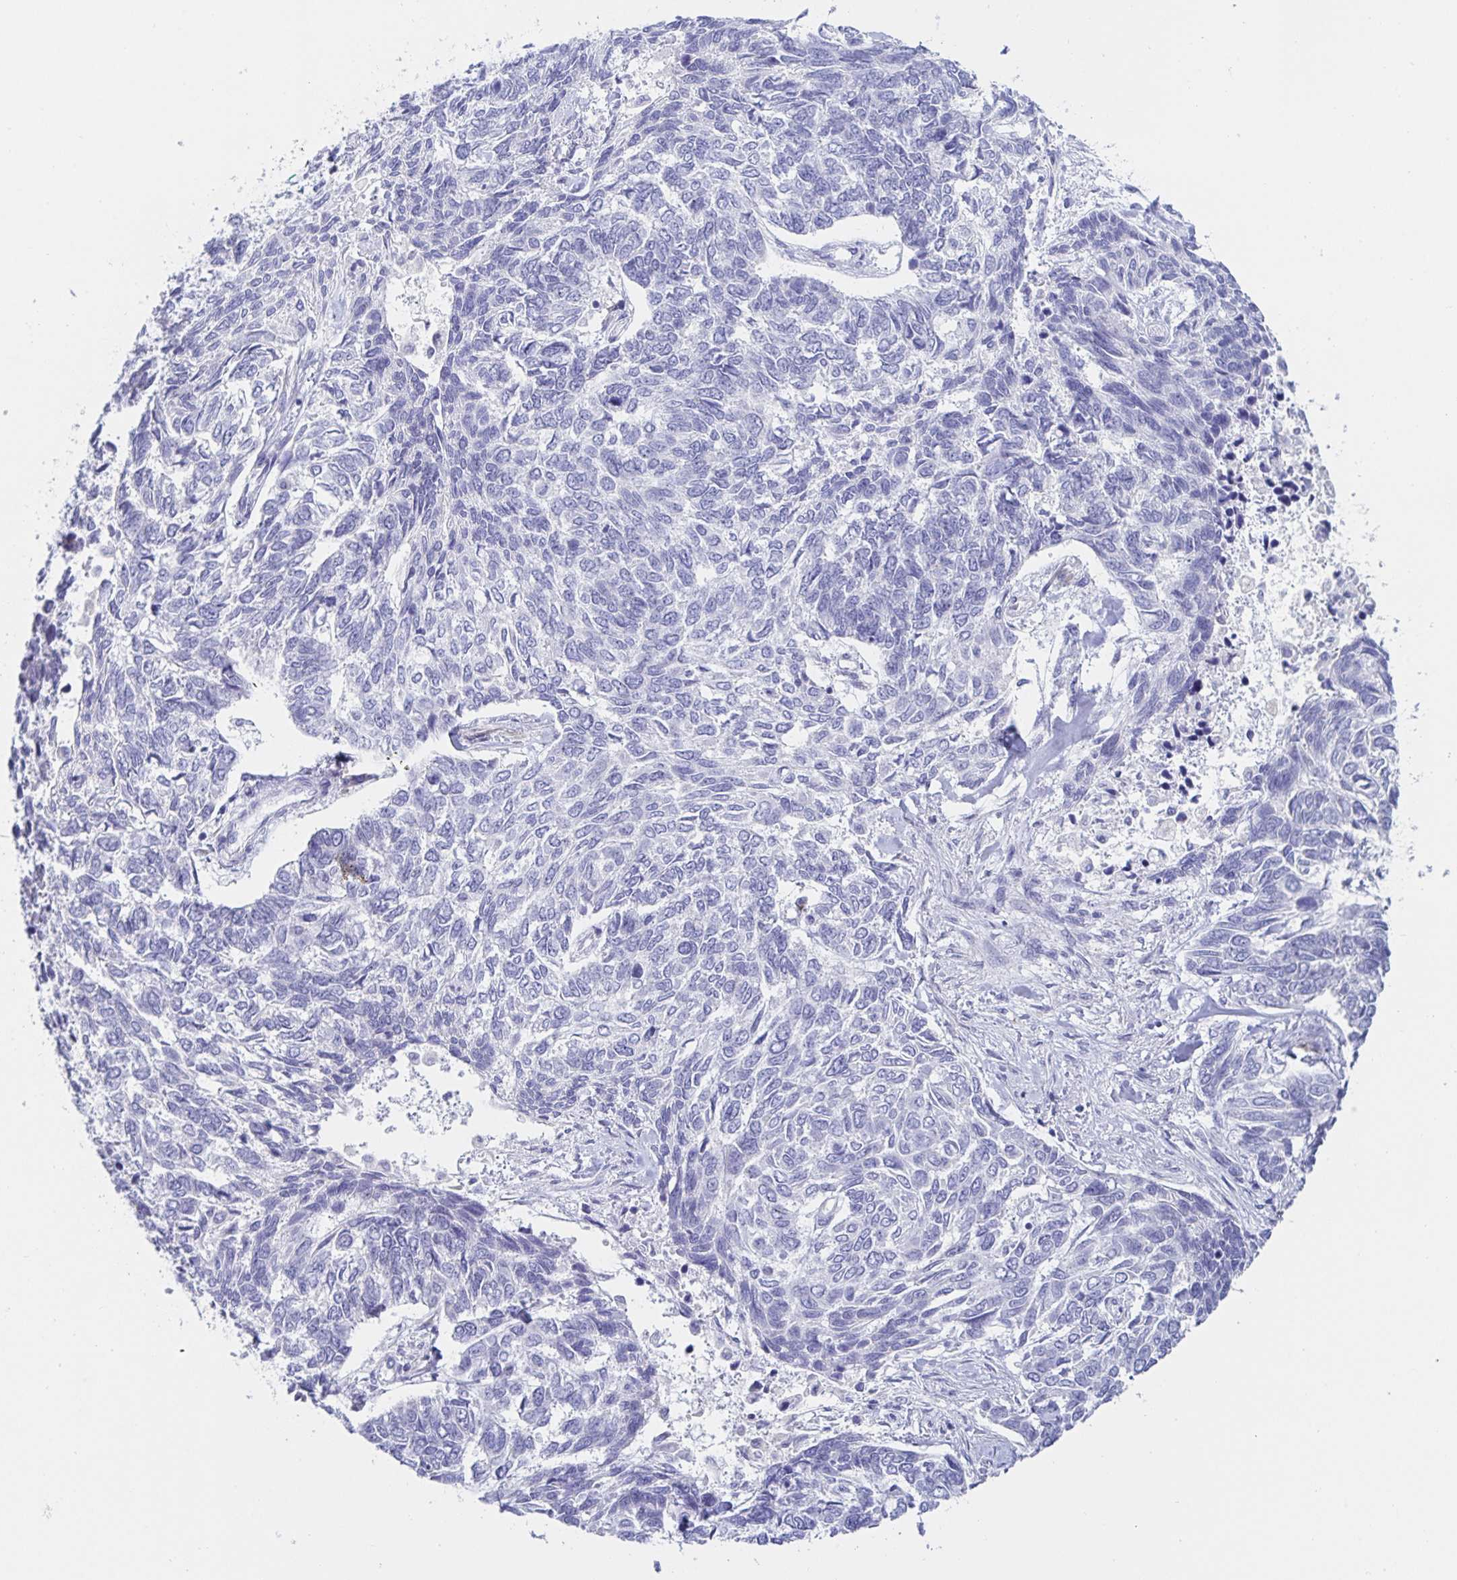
{"staining": {"intensity": "negative", "quantity": "none", "location": "none"}, "tissue": "skin cancer", "cell_type": "Tumor cells", "image_type": "cancer", "snomed": [{"axis": "morphology", "description": "Basal cell carcinoma"}, {"axis": "topography", "description": "Skin"}], "caption": "Immunohistochemistry histopathology image of human skin basal cell carcinoma stained for a protein (brown), which exhibits no expression in tumor cells. (IHC, brightfield microscopy, high magnification).", "gene": "SIAH3", "patient": {"sex": "female", "age": 65}}